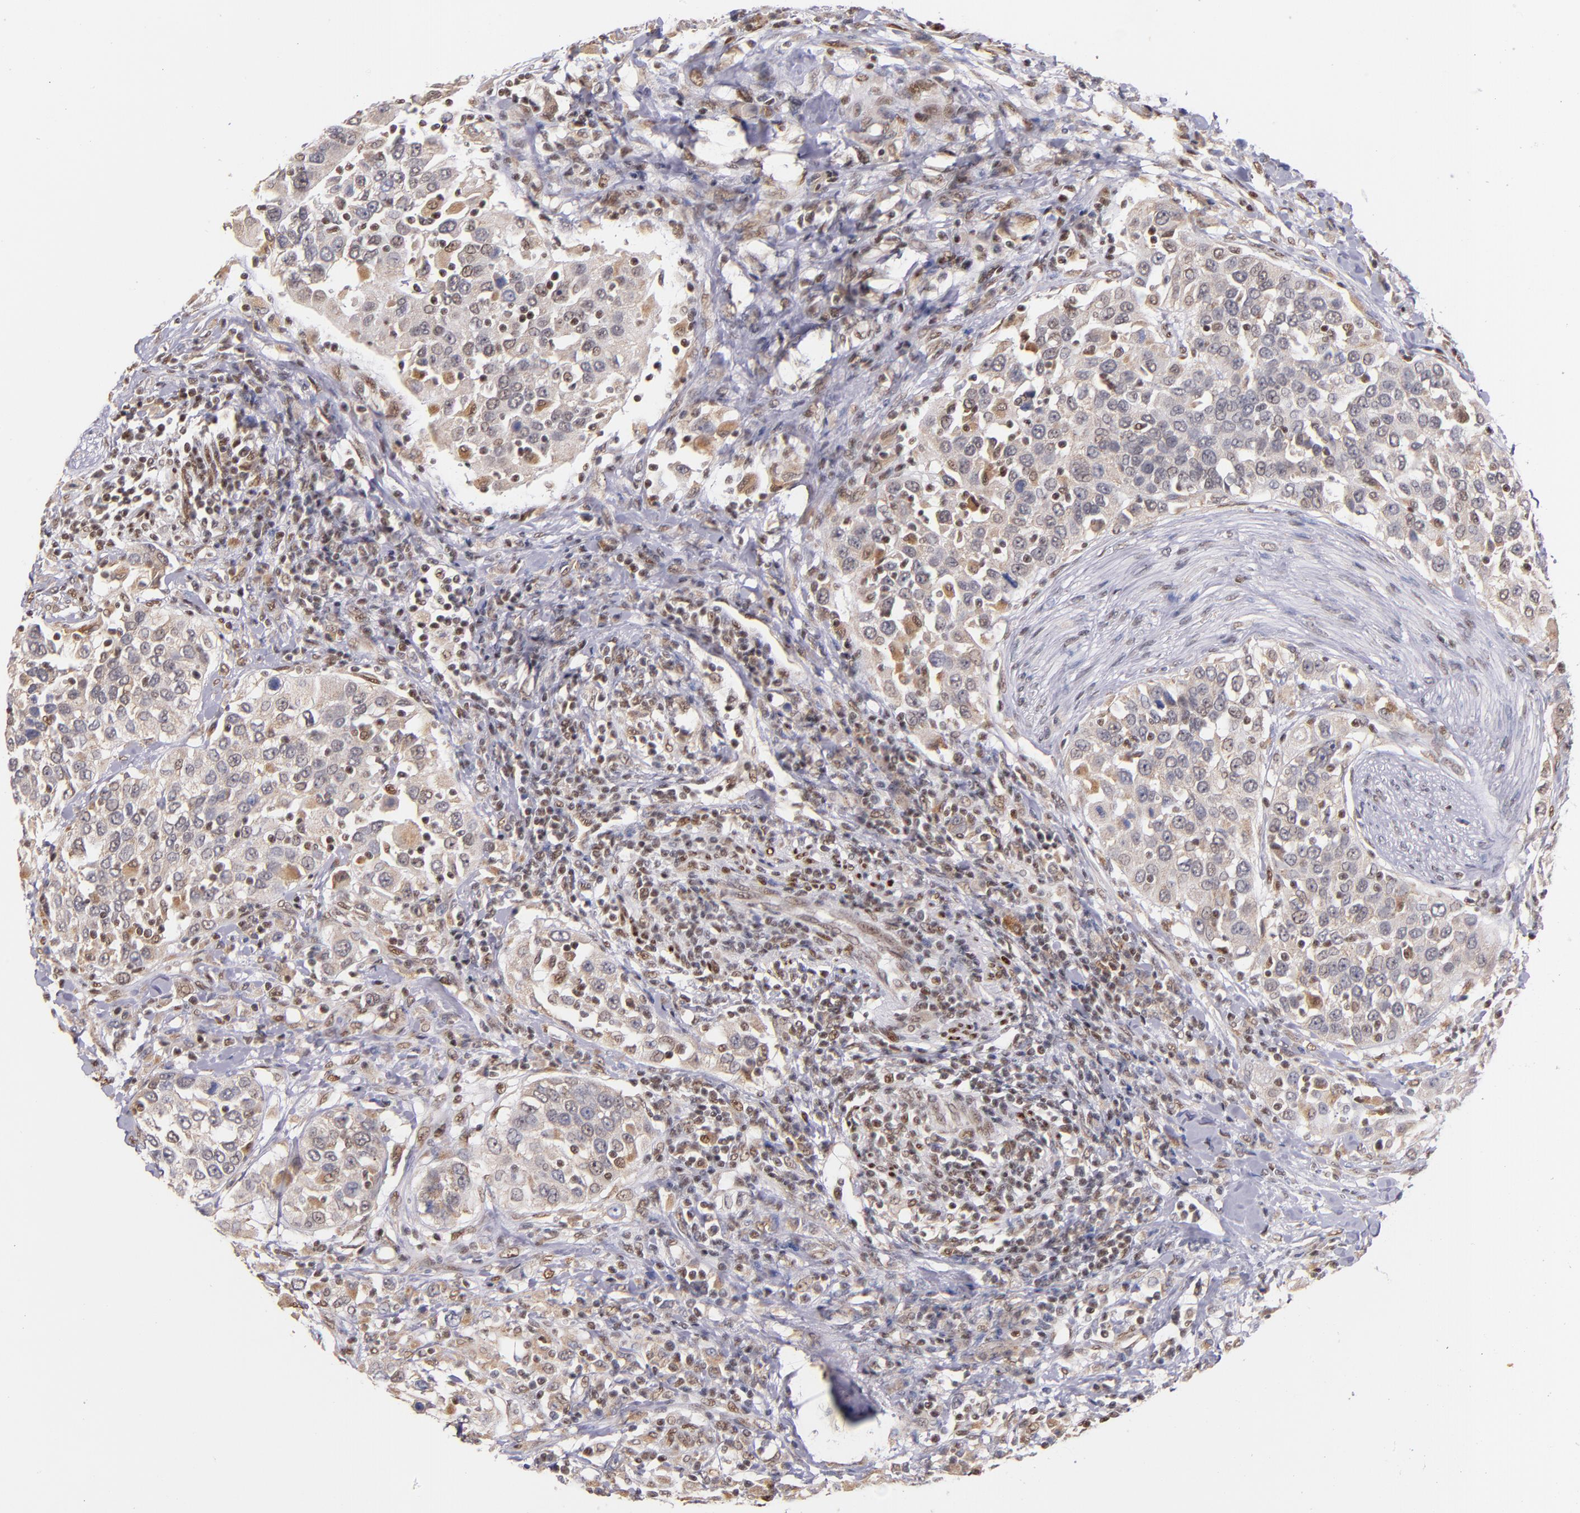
{"staining": {"intensity": "weak", "quantity": "<25%", "location": "nuclear"}, "tissue": "urothelial cancer", "cell_type": "Tumor cells", "image_type": "cancer", "snomed": [{"axis": "morphology", "description": "Urothelial carcinoma, High grade"}, {"axis": "topography", "description": "Urinary bladder"}], "caption": "This photomicrograph is of urothelial cancer stained with IHC to label a protein in brown with the nuclei are counter-stained blue. There is no expression in tumor cells.", "gene": "SRF", "patient": {"sex": "female", "age": 80}}